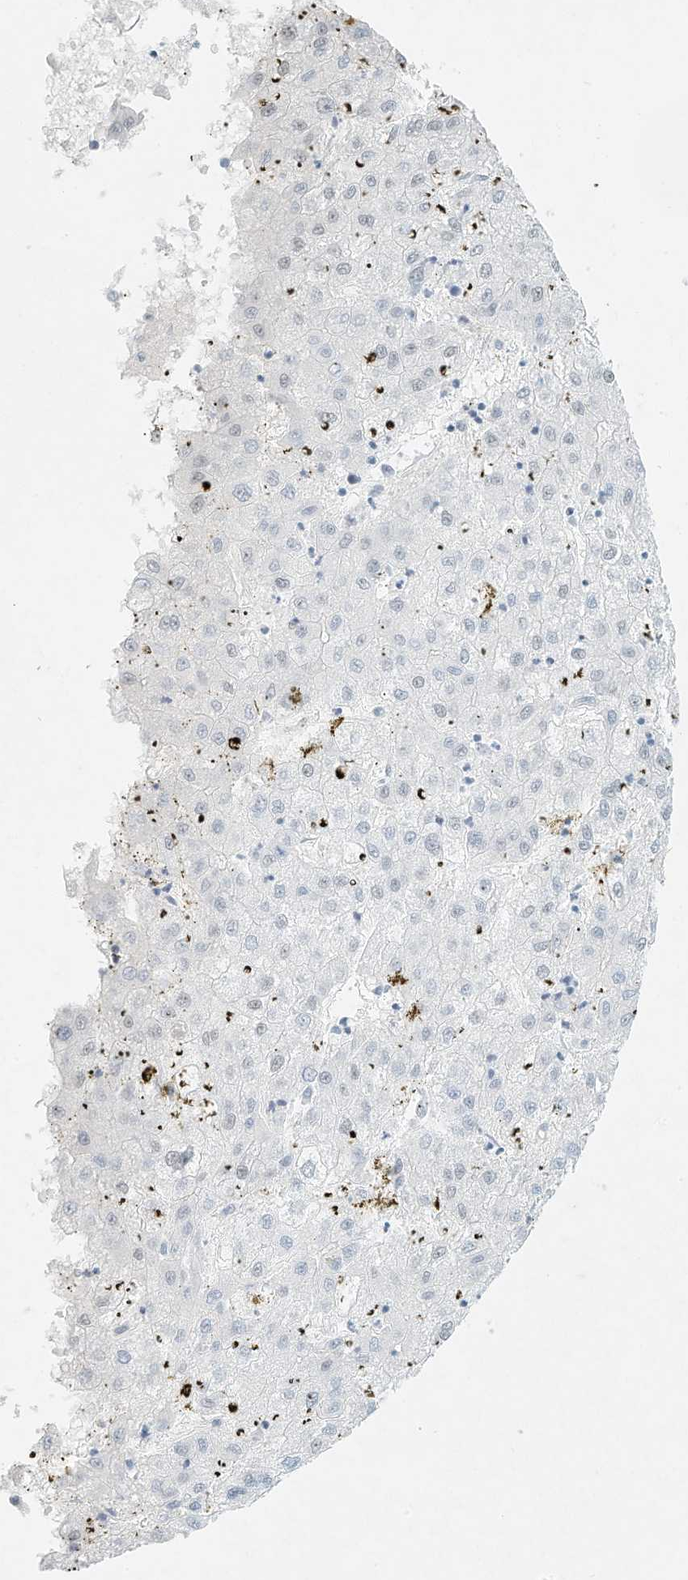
{"staining": {"intensity": "negative", "quantity": "none", "location": "none"}, "tissue": "liver cancer", "cell_type": "Tumor cells", "image_type": "cancer", "snomed": [{"axis": "morphology", "description": "Carcinoma, Hepatocellular, NOS"}, {"axis": "topography", "description": "Liver"}], "caption": "Liver cancer was stained to show a protein in brown. There is no significant staining in tumor cells.", "gene": "PGC", "patient": {"sex": "male", "age": 72}}